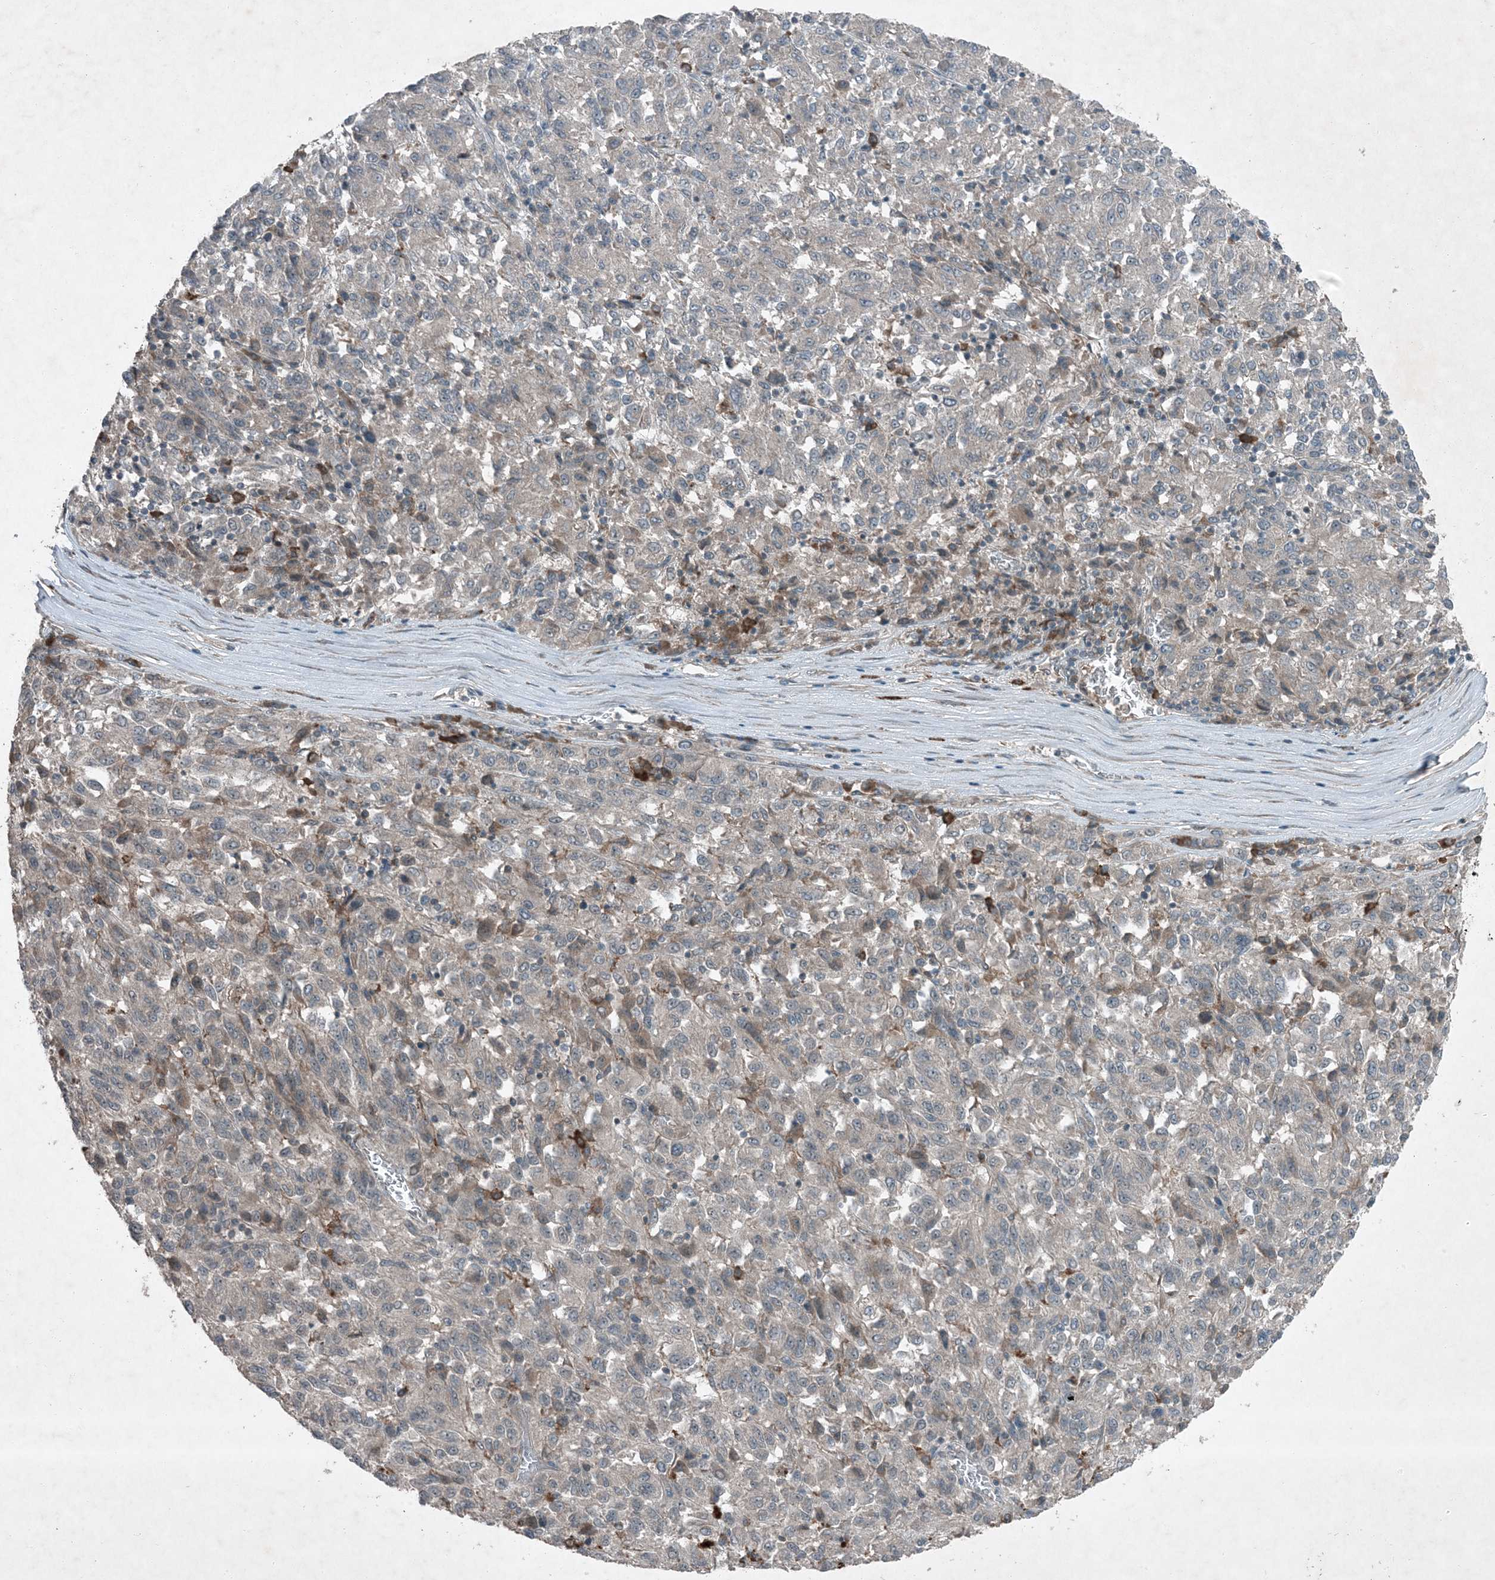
{"staining": {"intensity": "negative", "quantity": "none", "location": "none"}, "tissue": "melanoma", "cell_type": "Tumor cells", "image_type": "cancer", "snomed": [{"axis": "morphology", "description": "Malignant melanoma, Metastatic site"}, {"axis": "topography", "description": "Lung"}], "caption": "An image of human malignant melanoma (metastatic site) is negative for staining in tumor cells.", "gene": "MDN1", "patient": {"sex": "male", "age": 64}}